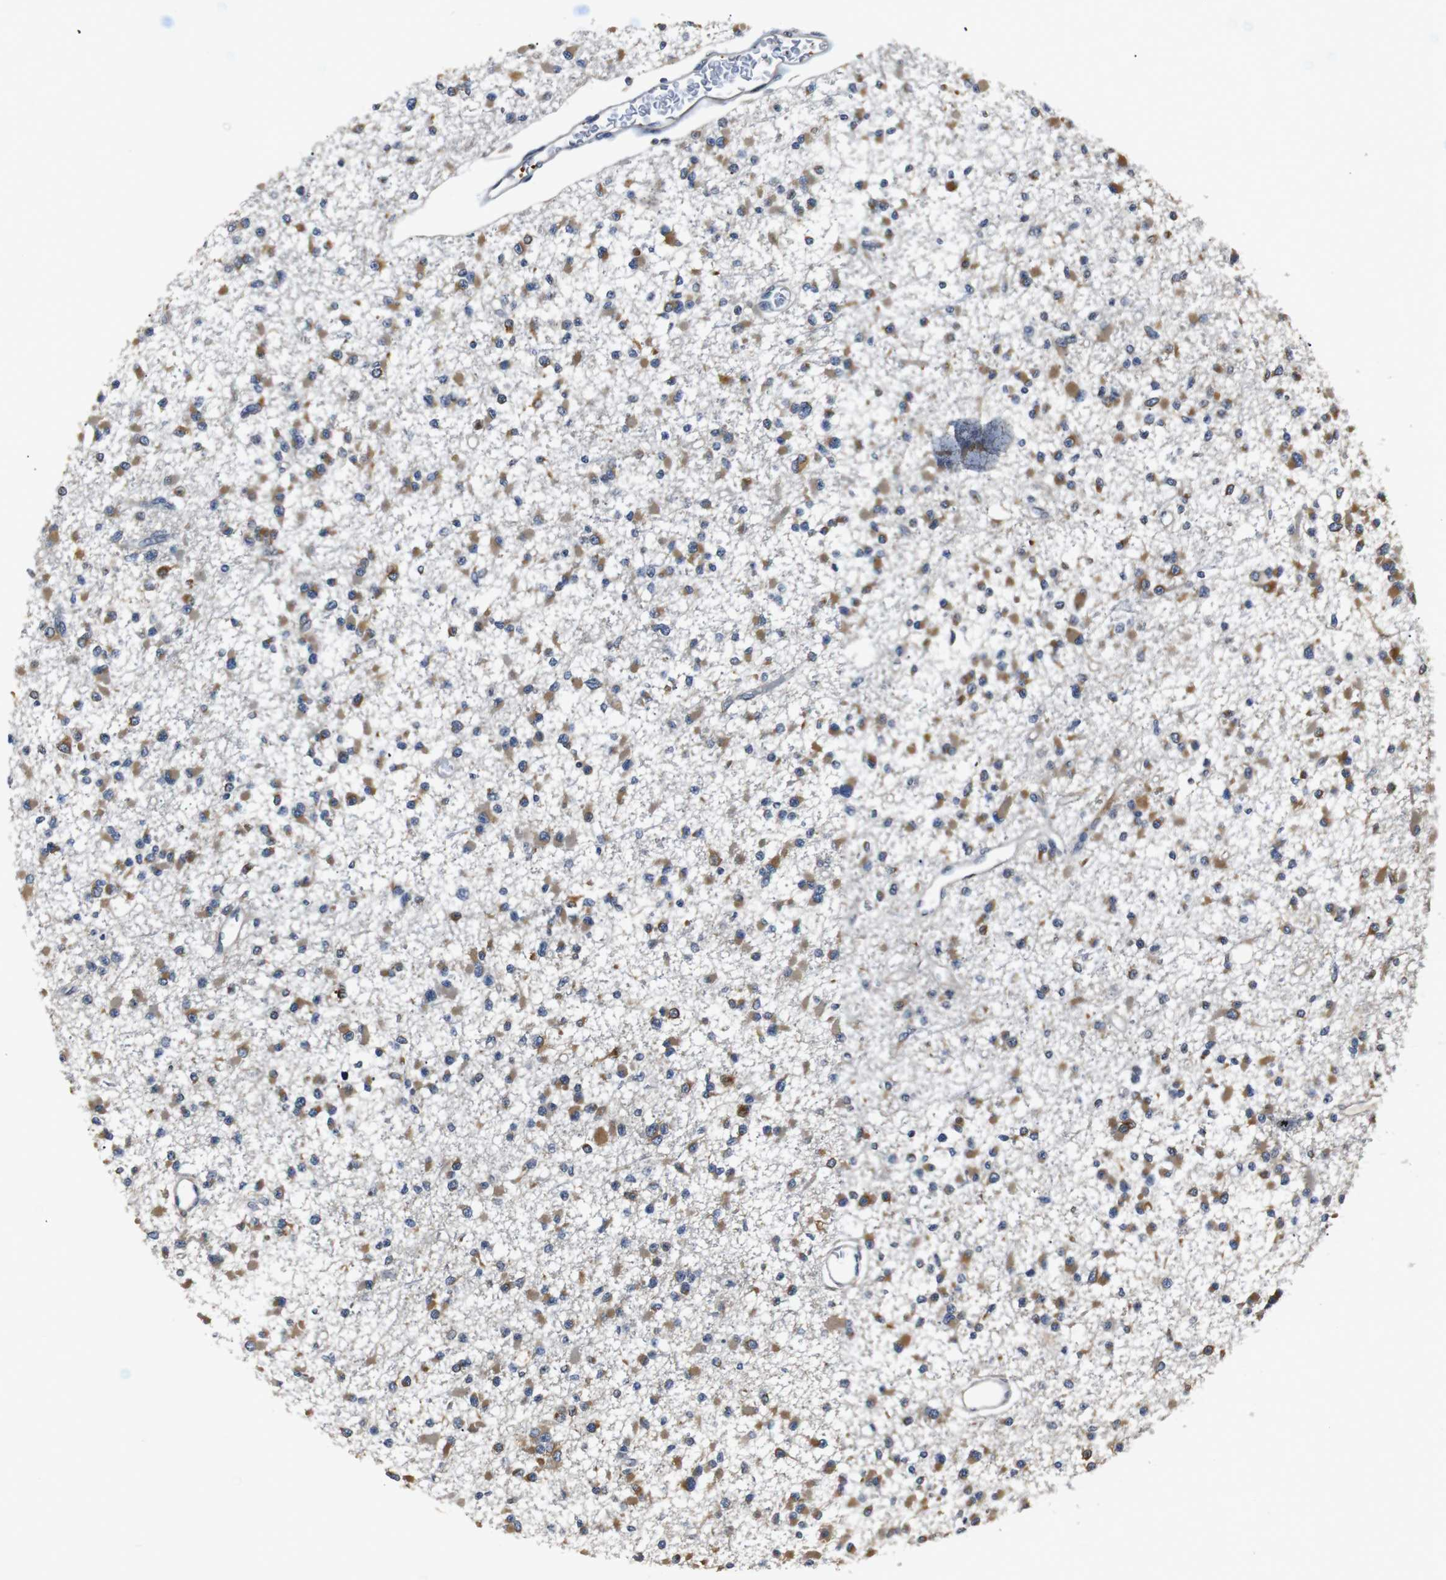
{"staining": {"intensity": "moderate", "quantity": ">75%", "location": "cytoplasmic/membranous"}, "tissue": "glioma", "cell_type": "Tumor cells", "image_type": "cancer", "snomed": [{"axis": "morphology", "description": "Glioma, malignant, Low grade"}, {"axis": "topography", "description": "Brain"}], "caption": "Human low-grade glioma (malignant) stained with a brown dye exhibits moderate cytoplasmic/membranous positive staining in about >75% of tumor cells.", "gene": "TMED2", "patient": {"sex": "female", "age": 22}}